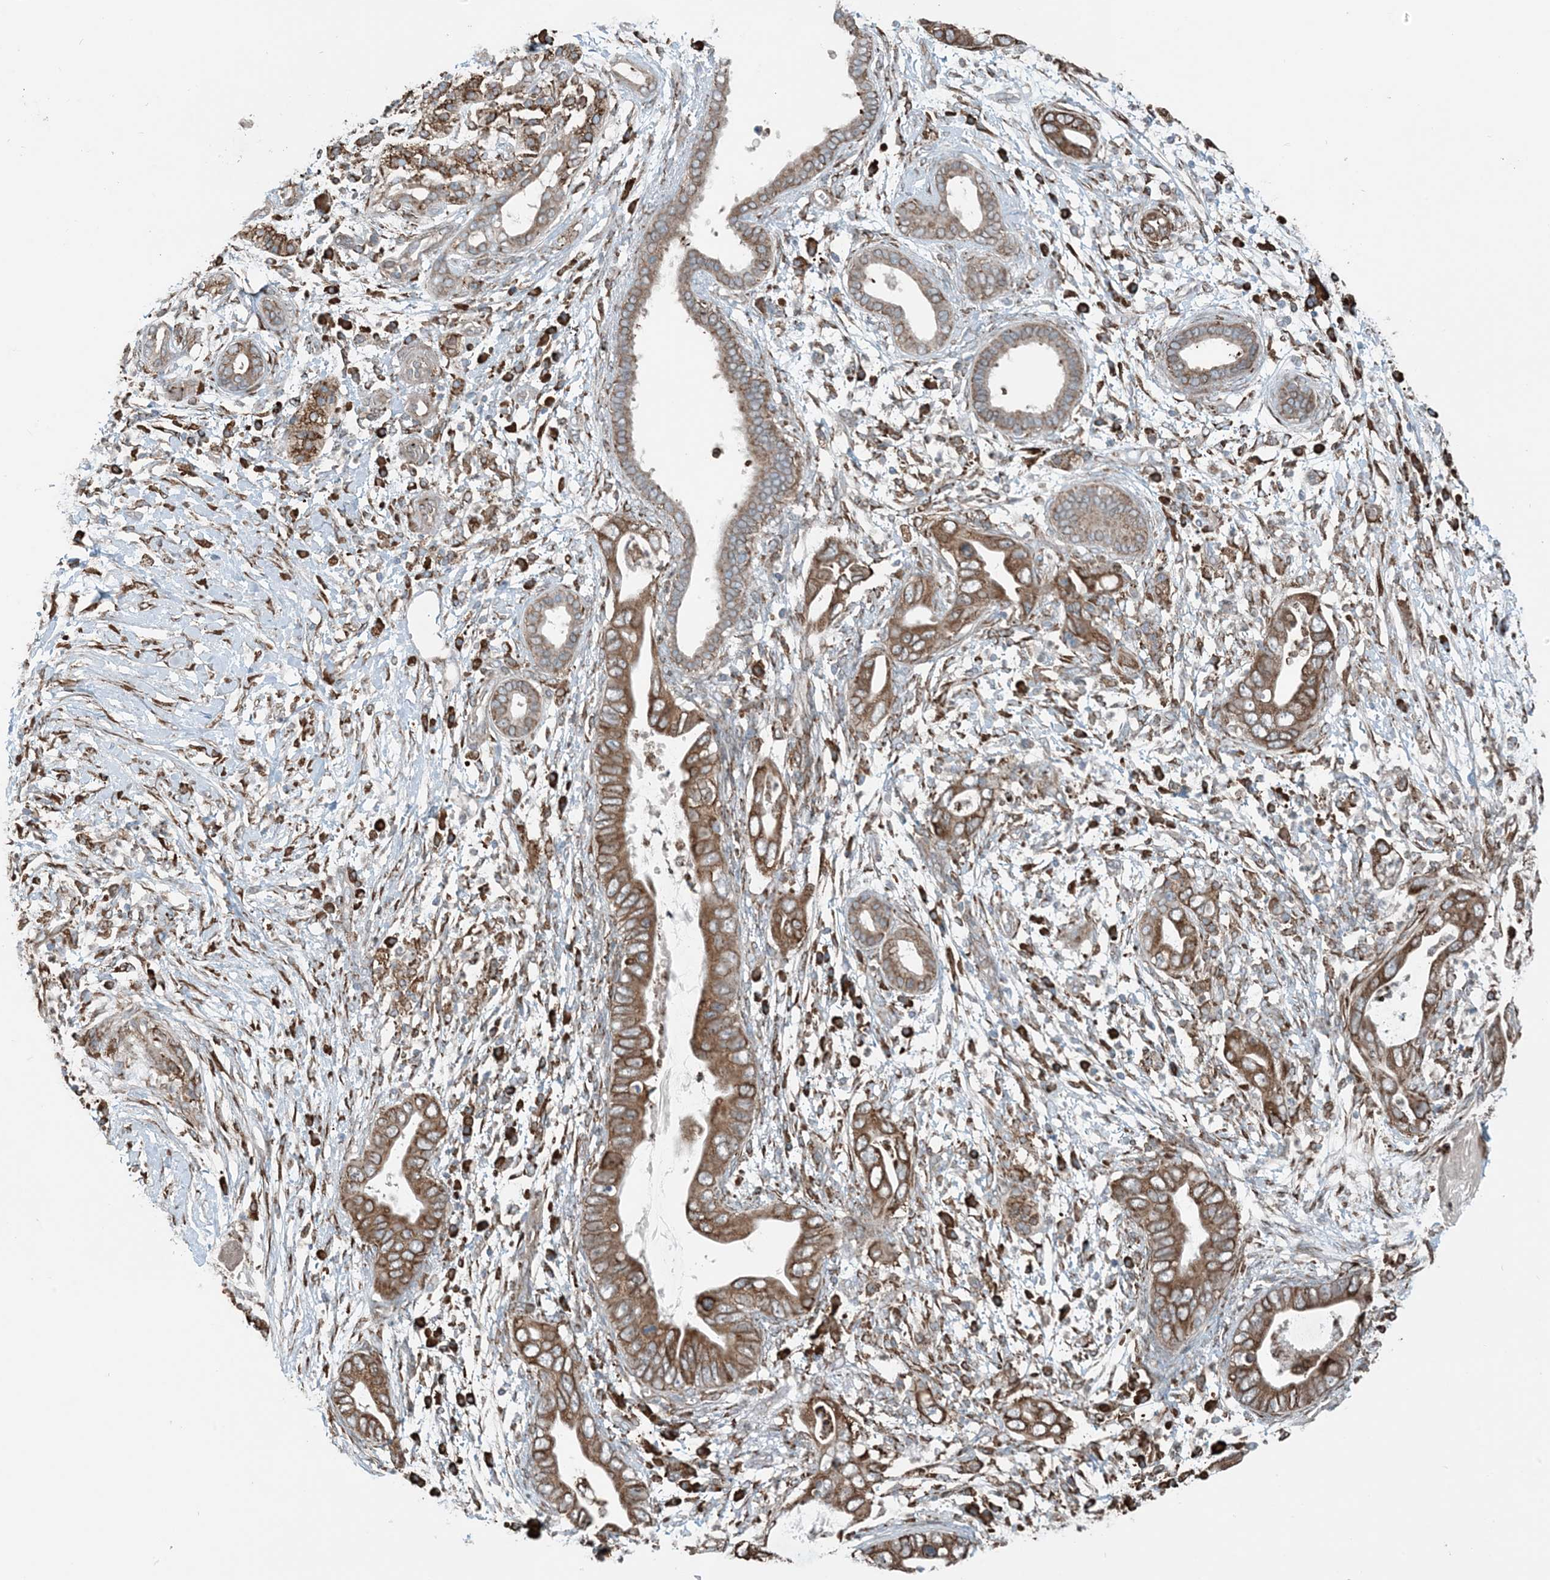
{"staining": {"intensity": "moderate", "quantity": ">75%", "location": "cytoplasmic/membranous"}, "tissue": "pancreatic cancer", "cell_type": "Tumor cells", "image_type": "cancer", "snomed": [{"axis": "morphology", "description": "Adenocarcinoma, NOS"}, {"axis": "topography", "description": "Pancreas"}], "caption": "A brown stain labels moderate cytoplasmic/membranous positivity of a protein in pancreatic adenocarcinoma tumor cells.", "gene": "CERKL", "patient": {"sex": "male", "age": 75}}